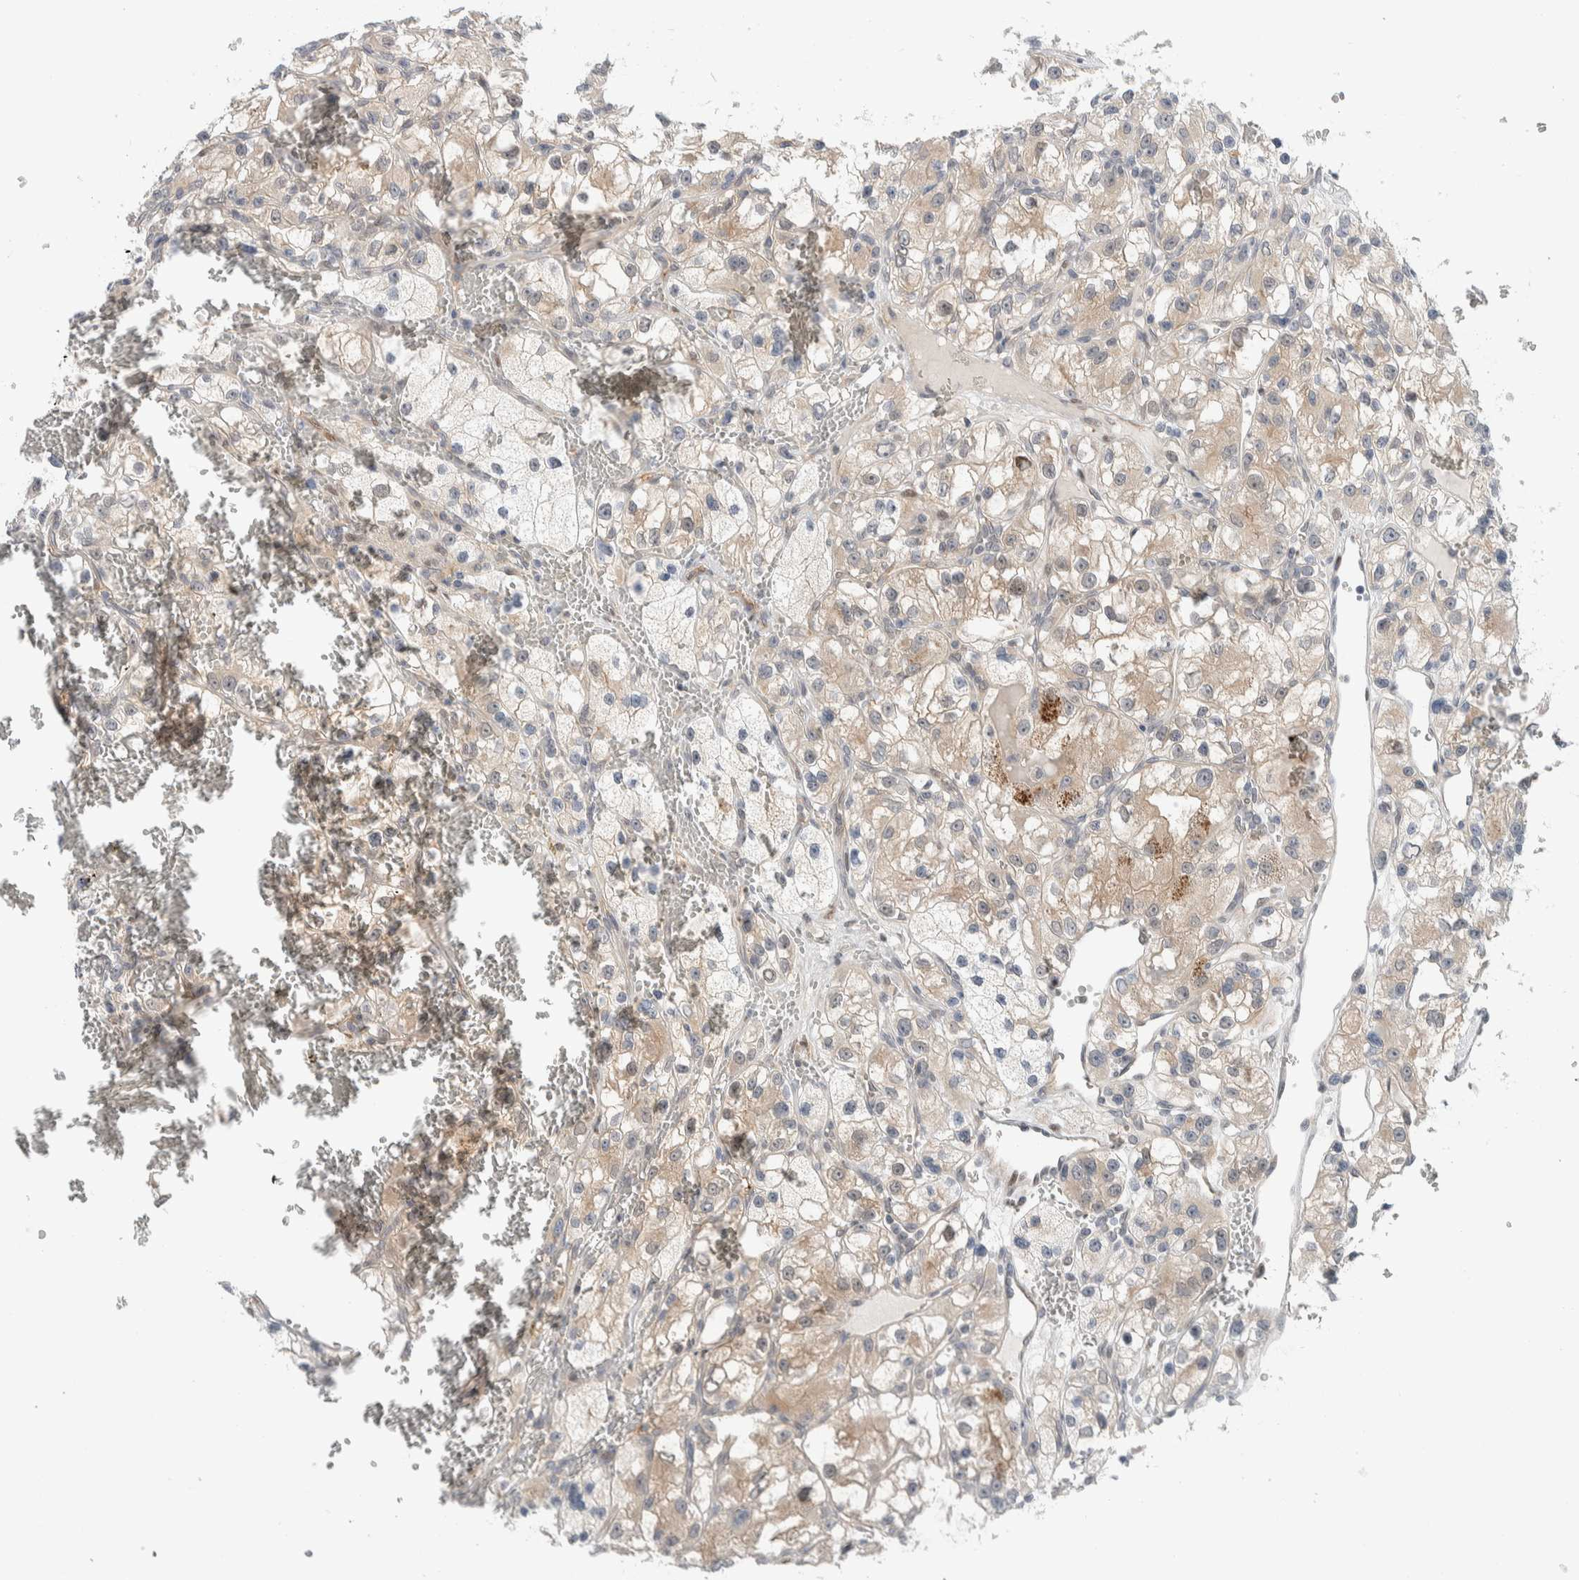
{"staining": {"intensity": "weak", "quantity": "25%-75%", "location": "cytoplasmic/membranous"}, "tissue": "renal cancer", "cell_type": "Tumor cells", "image_type": "cancer", "snomed": [{"axis": "morphology", "description": "Adenocarcinoma, NOS"}, {"axis": "topography", "description": "Kidney"}], "caption": "Immunohistochemistry of renal cancer (adenocarcinoma) displays low levels of weak cytoplasmic/membranous positivity in about 25%-75% of tumor cells.", "gene": "NCR3LG1", "patient": {"sex": "female", "age": 57}}